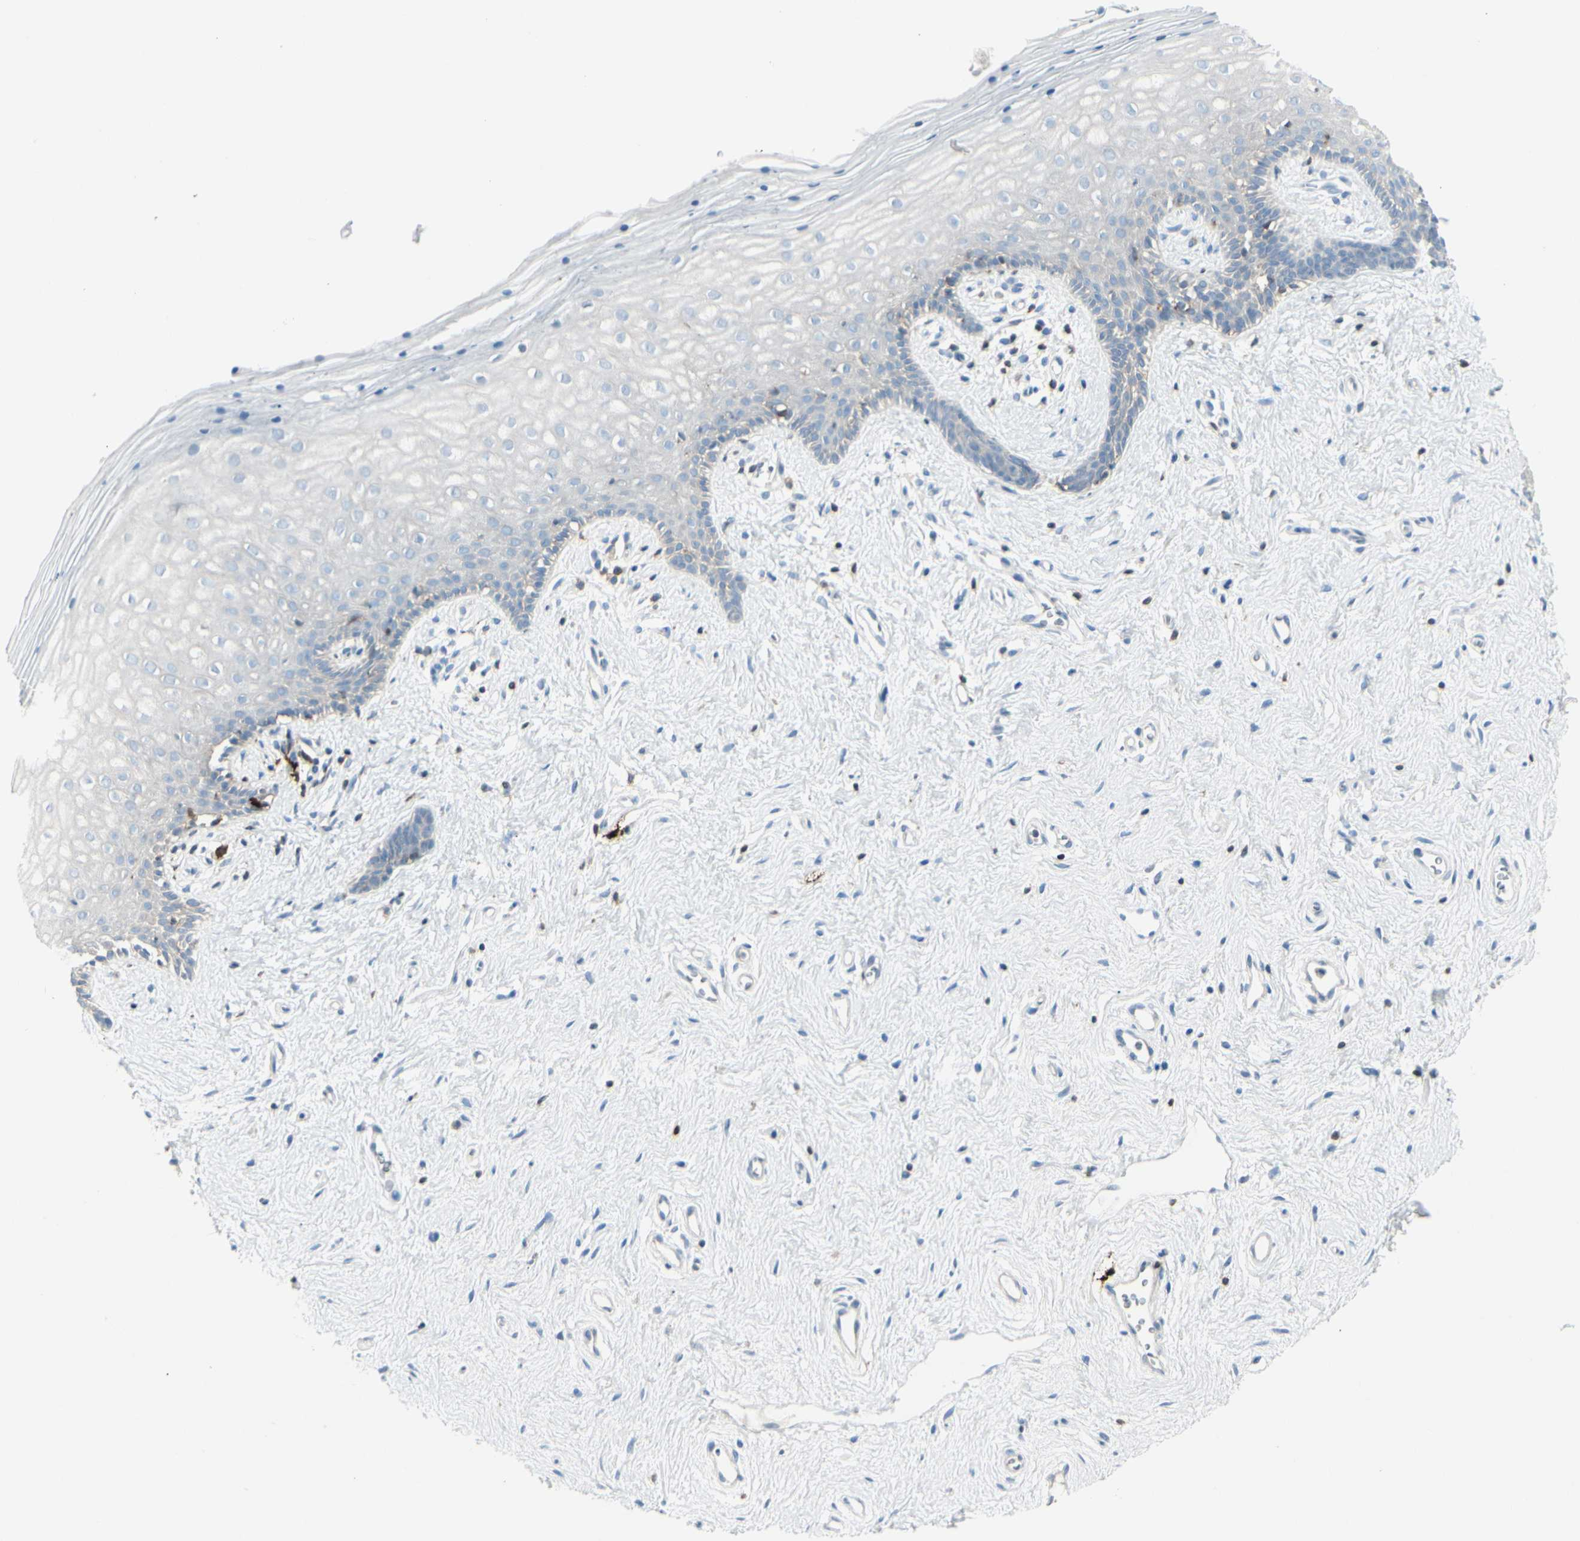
{"staining": {"intensity": "negative", "quantity": "none", "location": "none"}, "tissue": "vagina", "cell_type": "Squamous epithelial cells", "image_type": "normal", "snomed": [{"axis": "morphology", "description": "Normal tissue, NOS"}, {"axis": "topography", "description": "Vagina"}], "caption": "This is a histopathology image of immunohistochemistry staining of normal vagina, which shows no expression in squamous epithelial cells. (Stains: DAB immunohistochemistry (IHC) with hematoxylin counter stain, Microscopy: brightfield microscopy at high magnification).", "gene": "TRAF1", "patient": {"sex": "female", "age": 44}}